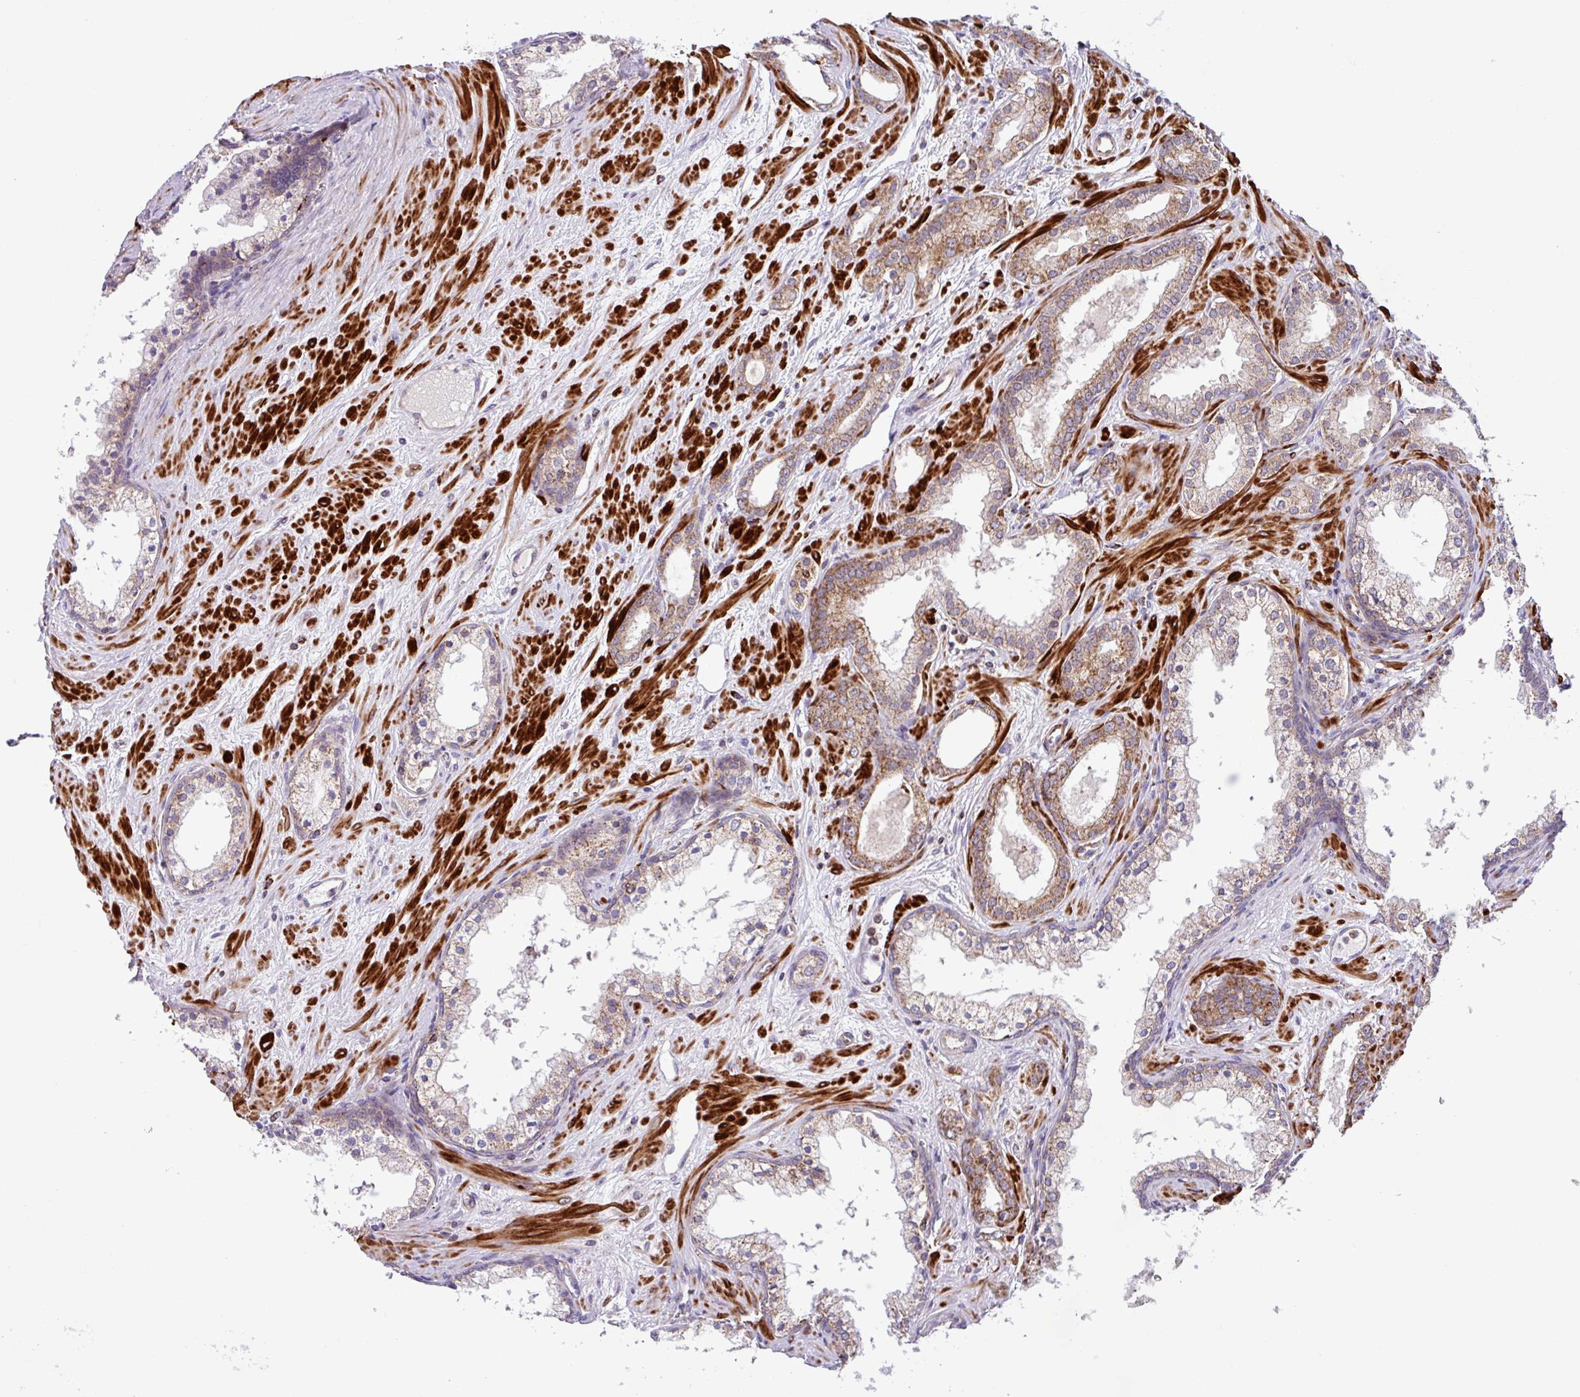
{"staining": {"intensity": "moderate", "quantity": ">75%", "location": "cytoplasmic/membranous"}, "tissue": "prostate cancer", "cell_type": "Tumor cells", "image_type": "cancer", "snomed": [{"axis": "morphology", "description": "Adenocarcinoma, High grade"}, {"axis": "topography", "description": "Prostate"}], "caption": "Prostate cancer (high-grade adenocarcinoma) was stained to show a protein in brown. There is medium levels of moderate cytoplasmic/membranous staining in about >75% of tumor cells.", "gene": "AKIRIN1", "patient": {"sex": "male", "age": 64}}